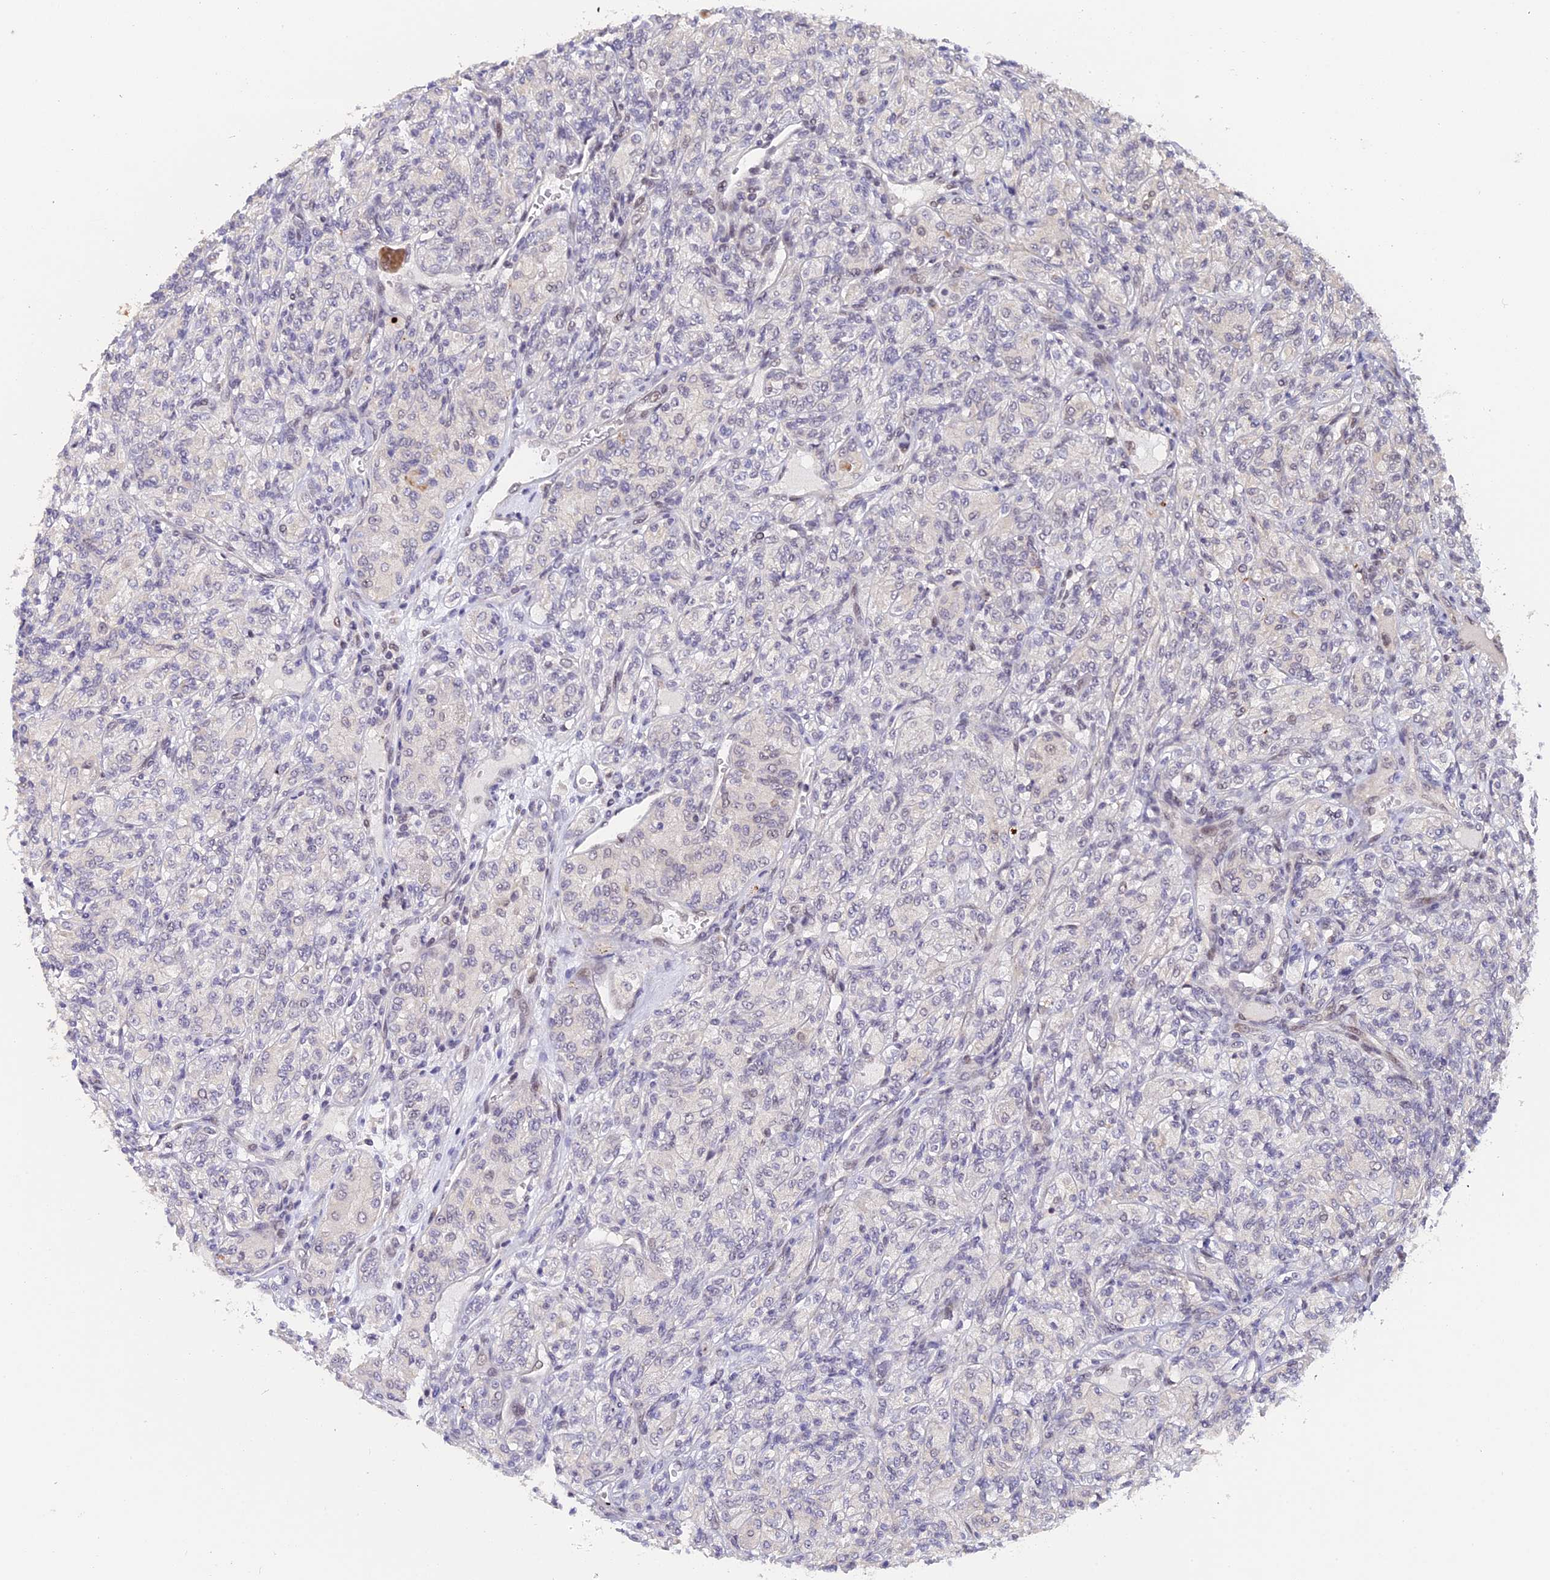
{"staining": {"intensity": "negative", "quantity": "none", "location": "none"}, "tissue": "renal cancer", "cell_type": "Tumor cells", "image_type": "cancer", "snomed": [{"axis": "morphology", "description": "Adenocarcinoma, NOS"}, {"axis": "topography", "description": "Kidney"}], "caption": "Renal cancer was stained to show a protein in brown. There is no significant expression in tumor cells.", "gene": "POLR2C", "patient": {"sex": "male", "age": 77}}